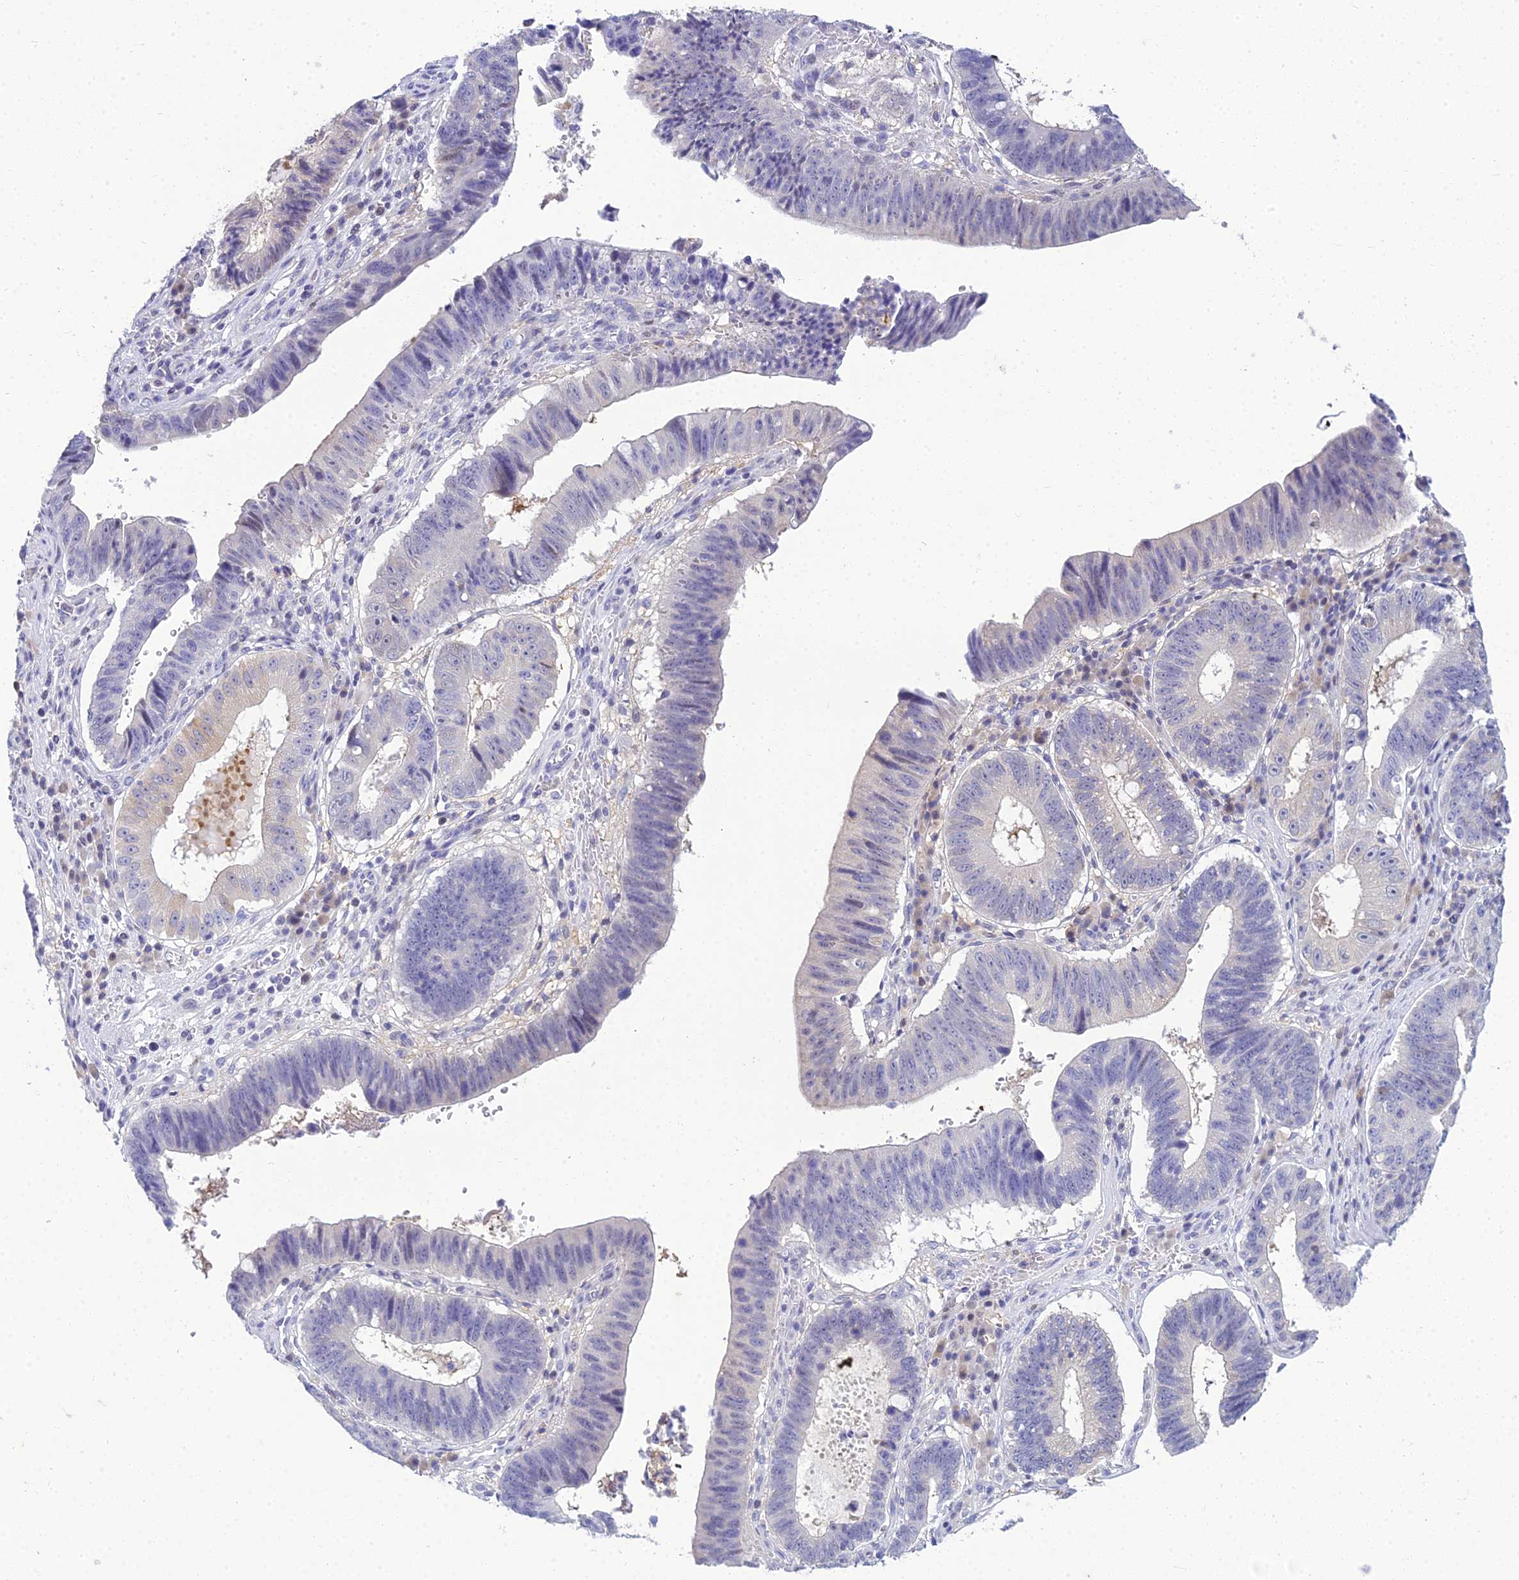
{"staining": {"intensity": "negative", "quantity": "none", "location": "none"}, "tissue": "stomach cancer", "cell_type": "Tumor cells", "image_type": "cancer", "snomed": [{"axis": "morphology", "description": "Adenocarcinoma, NOS"}, {"axis": "topography", "description": "Stomach"}], "caption": "This is an immunohistochemistry (IHC) image of adenocarcinoma (stomach). There is no positivity in tumor cells.", "gene": "ZMIZ1", "patient": {"sex": "male", "age": 59}}